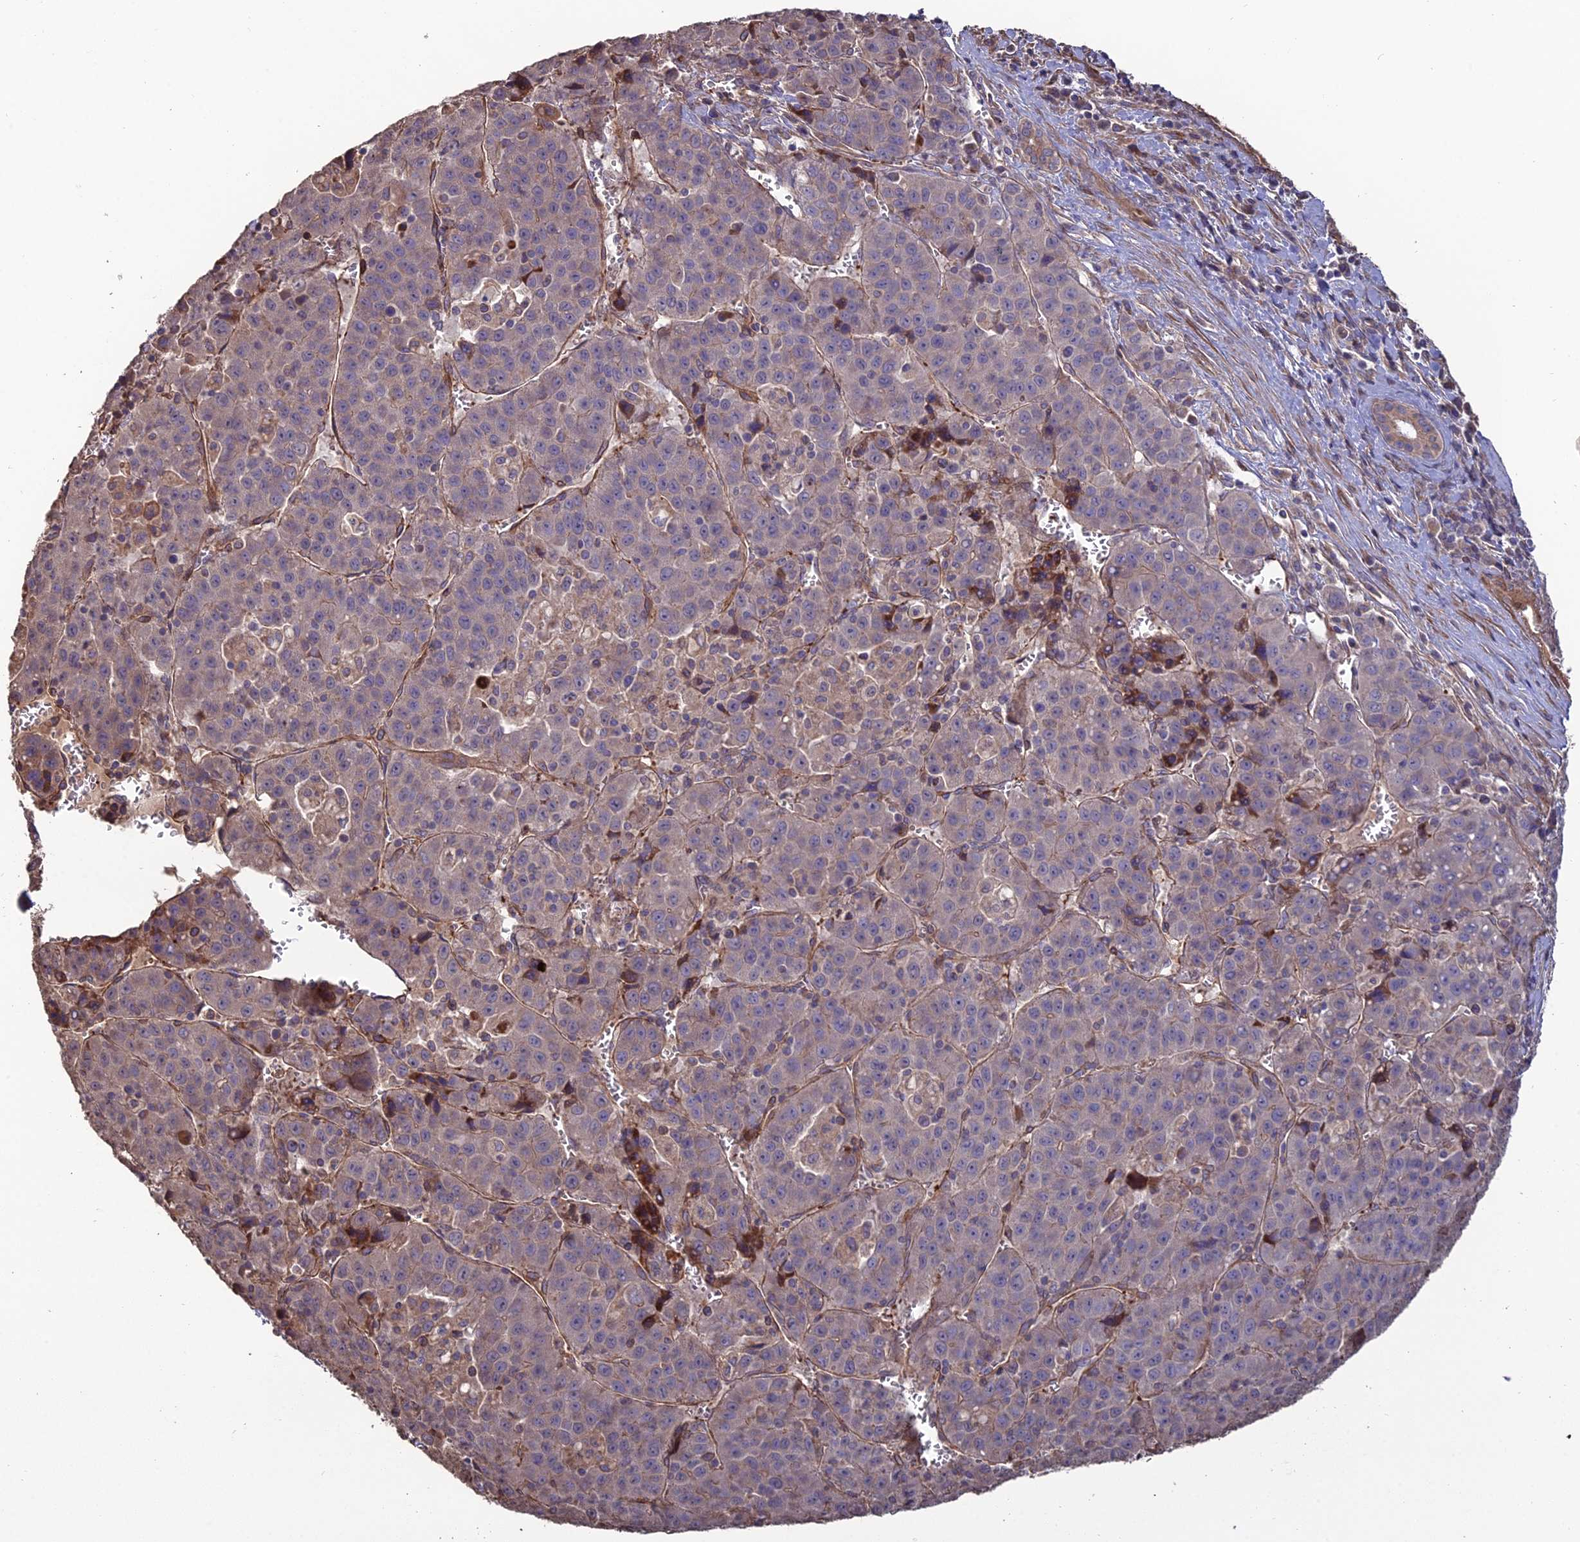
{"staining": {"intensity": "moderate", "quantity": "<25%", "location": "cytoplasmic/membranous"}, "tissue": "liver cancer", "cell_type": "Tumor cells", "image_type": "cancer", "snomed": [{"axis": "morphology", "description": "Carcinoma, Hepatocellular, NOS"}, {"axis": "topography", "description": "Liver"}], "caption": "Moderate cytoplasmic/membranous staining for a protein is identified in about <25% of tumor cells of liver cancer using immunohistochemistry (IHC).", "gene": "ATP6V0A2", "patient": {"sex": "female", "age": 53}}